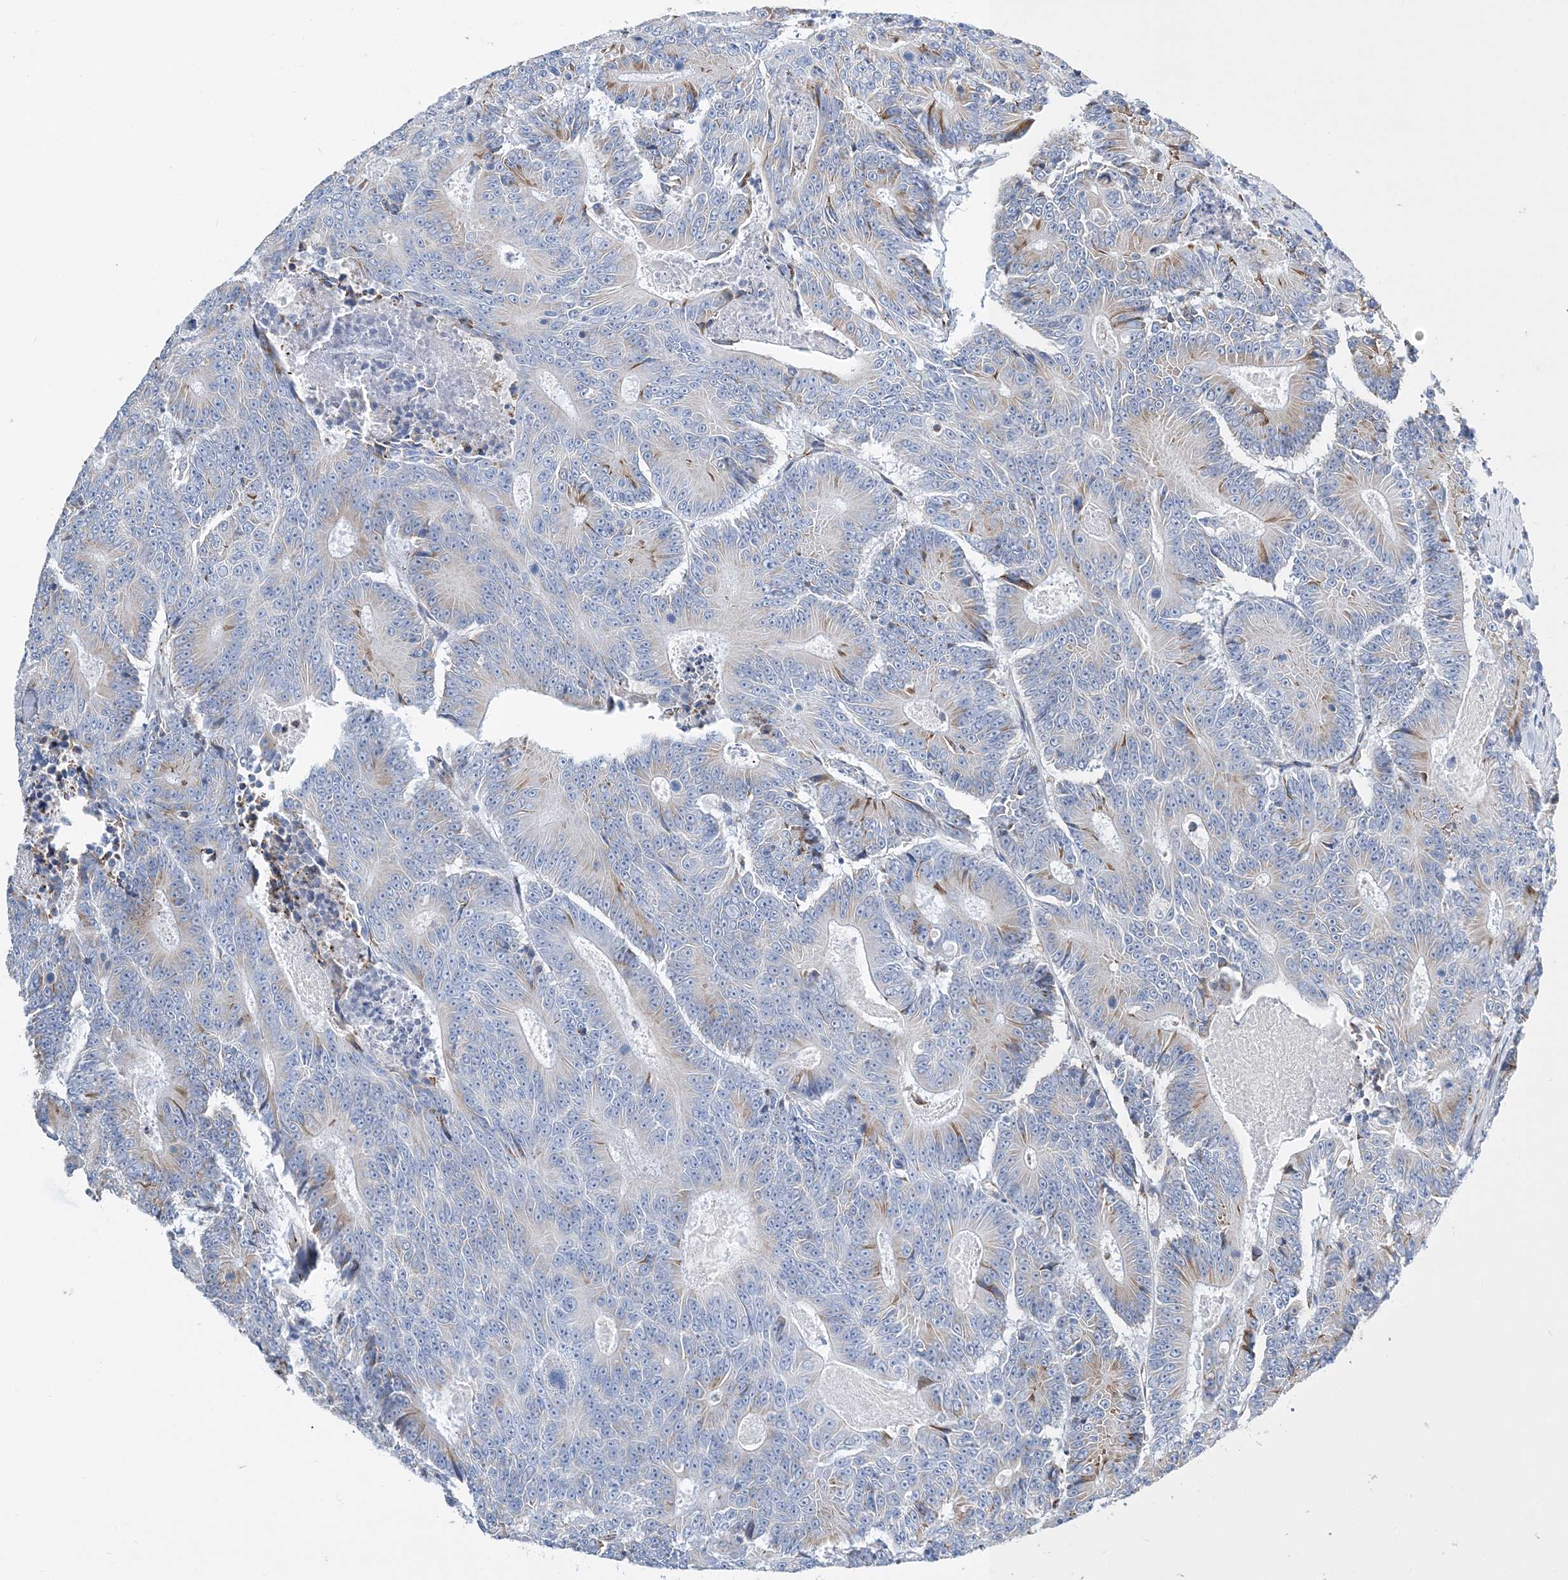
{"staining": {"intensity": "weak", "quantity": "<25%", "location": "cytoplasmic/membranous"}, "tissue": "colorectal cancer", "cell_type": "Tumor cells", "image_type": "cancer", "snomed": [{"axis": "morphology", "description": "Adenocarcinoma, NOS"}, {"axis": "topography", "description": "Colon"}], "caption": "Photomicrograph shows no significant protein positivity in tumor cells of colorectal cancer. Nuclei are stained in blue.", "gene": "TSPYL6", "patient": {"sex": "male", "age": 83}}